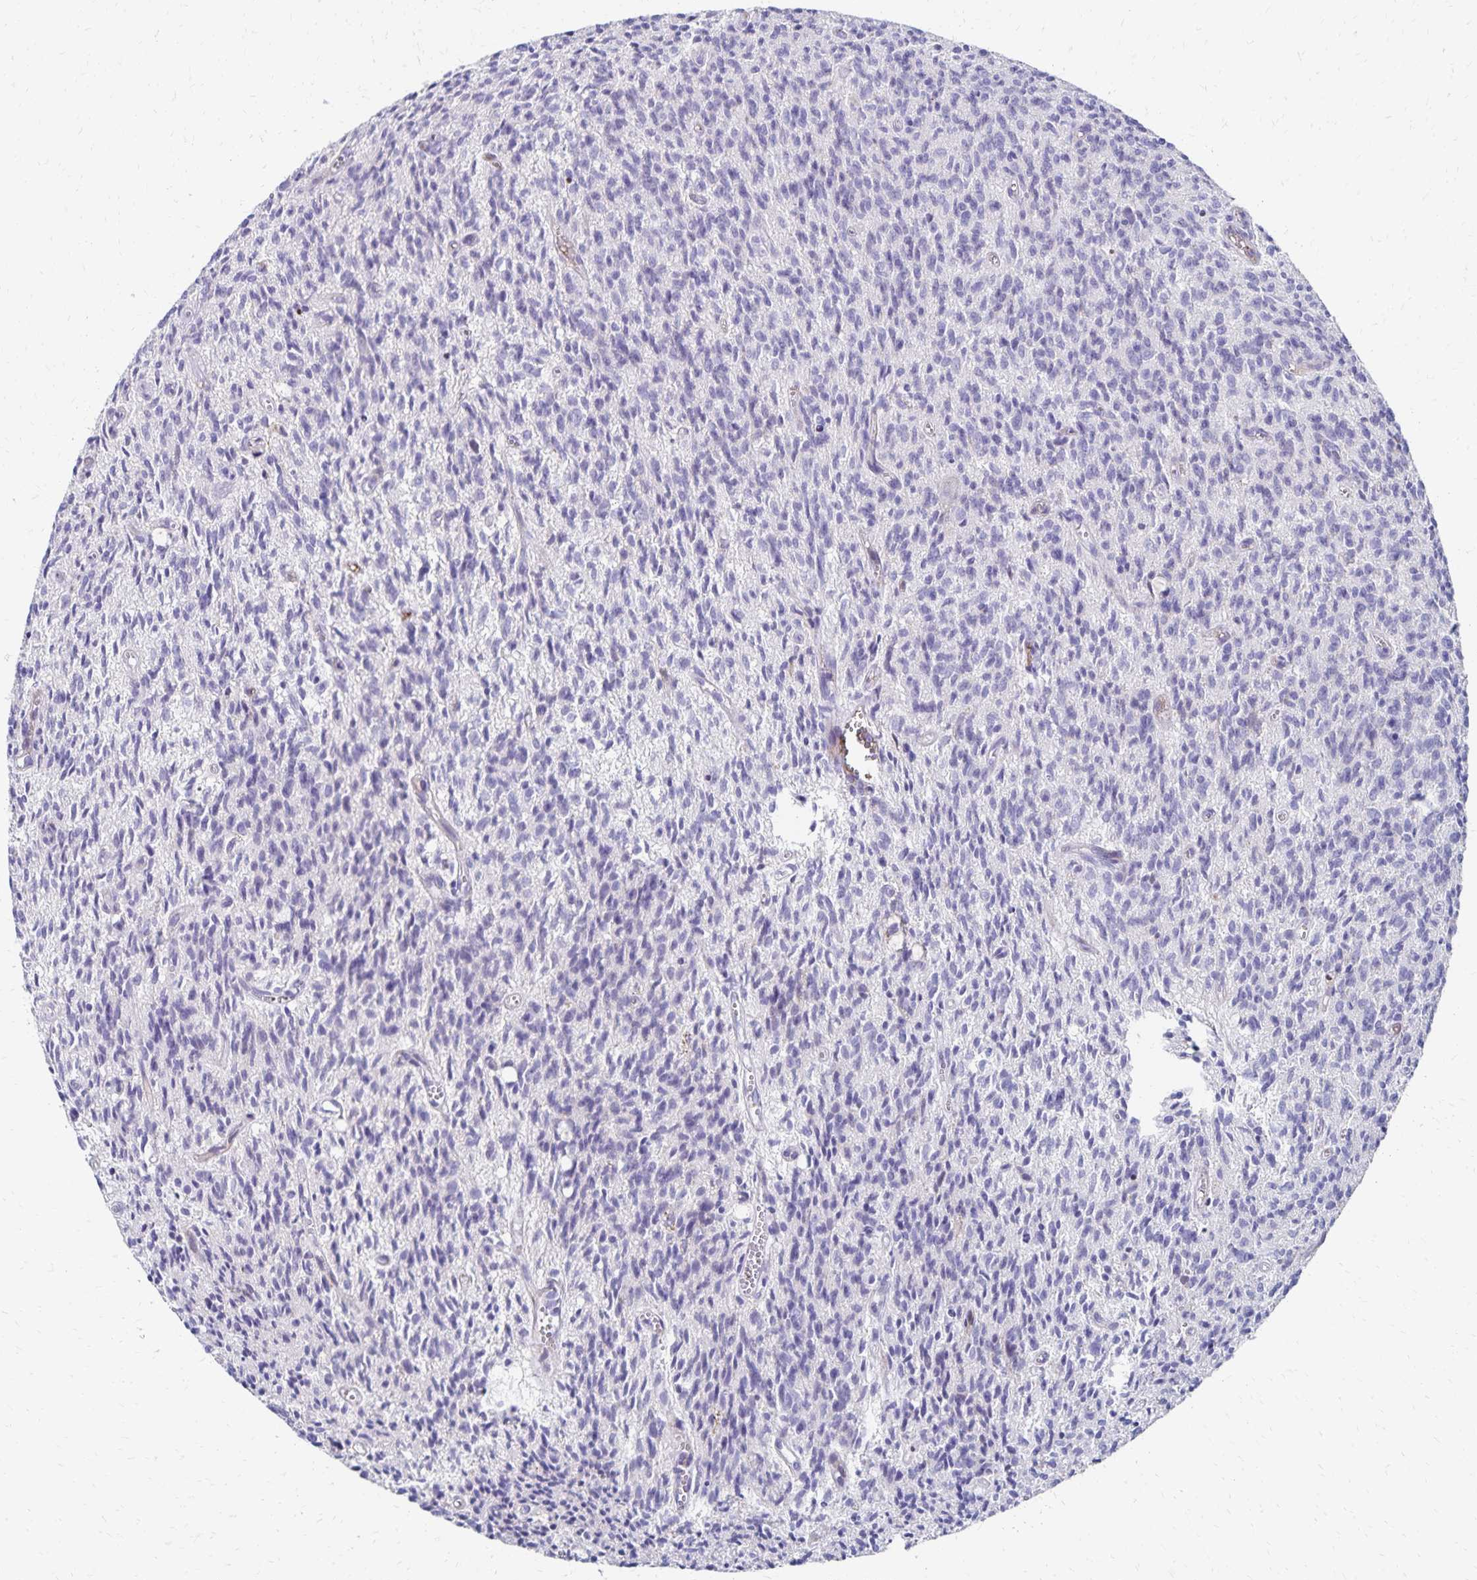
{"staining": {"intensity": "negative", "quantity": "none", "location": "none"}, "tissue": "glioma", "cell_type": "Tumor cells", "image_type": "cancer", "snomed": [{"axis": "morphology", "description": "Glioma, malignant, Low grade"}, {"axis": "topography", "description": "Brain"}], "caption": "This is a micrograph of immunohistochemistry staining of glioma, which shows no positivity in tumor cells. (Brightfield microscopy of DAB immunohistochemistry (IHC) at high magnification).", "gene": "NECAP1", "patient": {"sex": "male", "age": 64}}